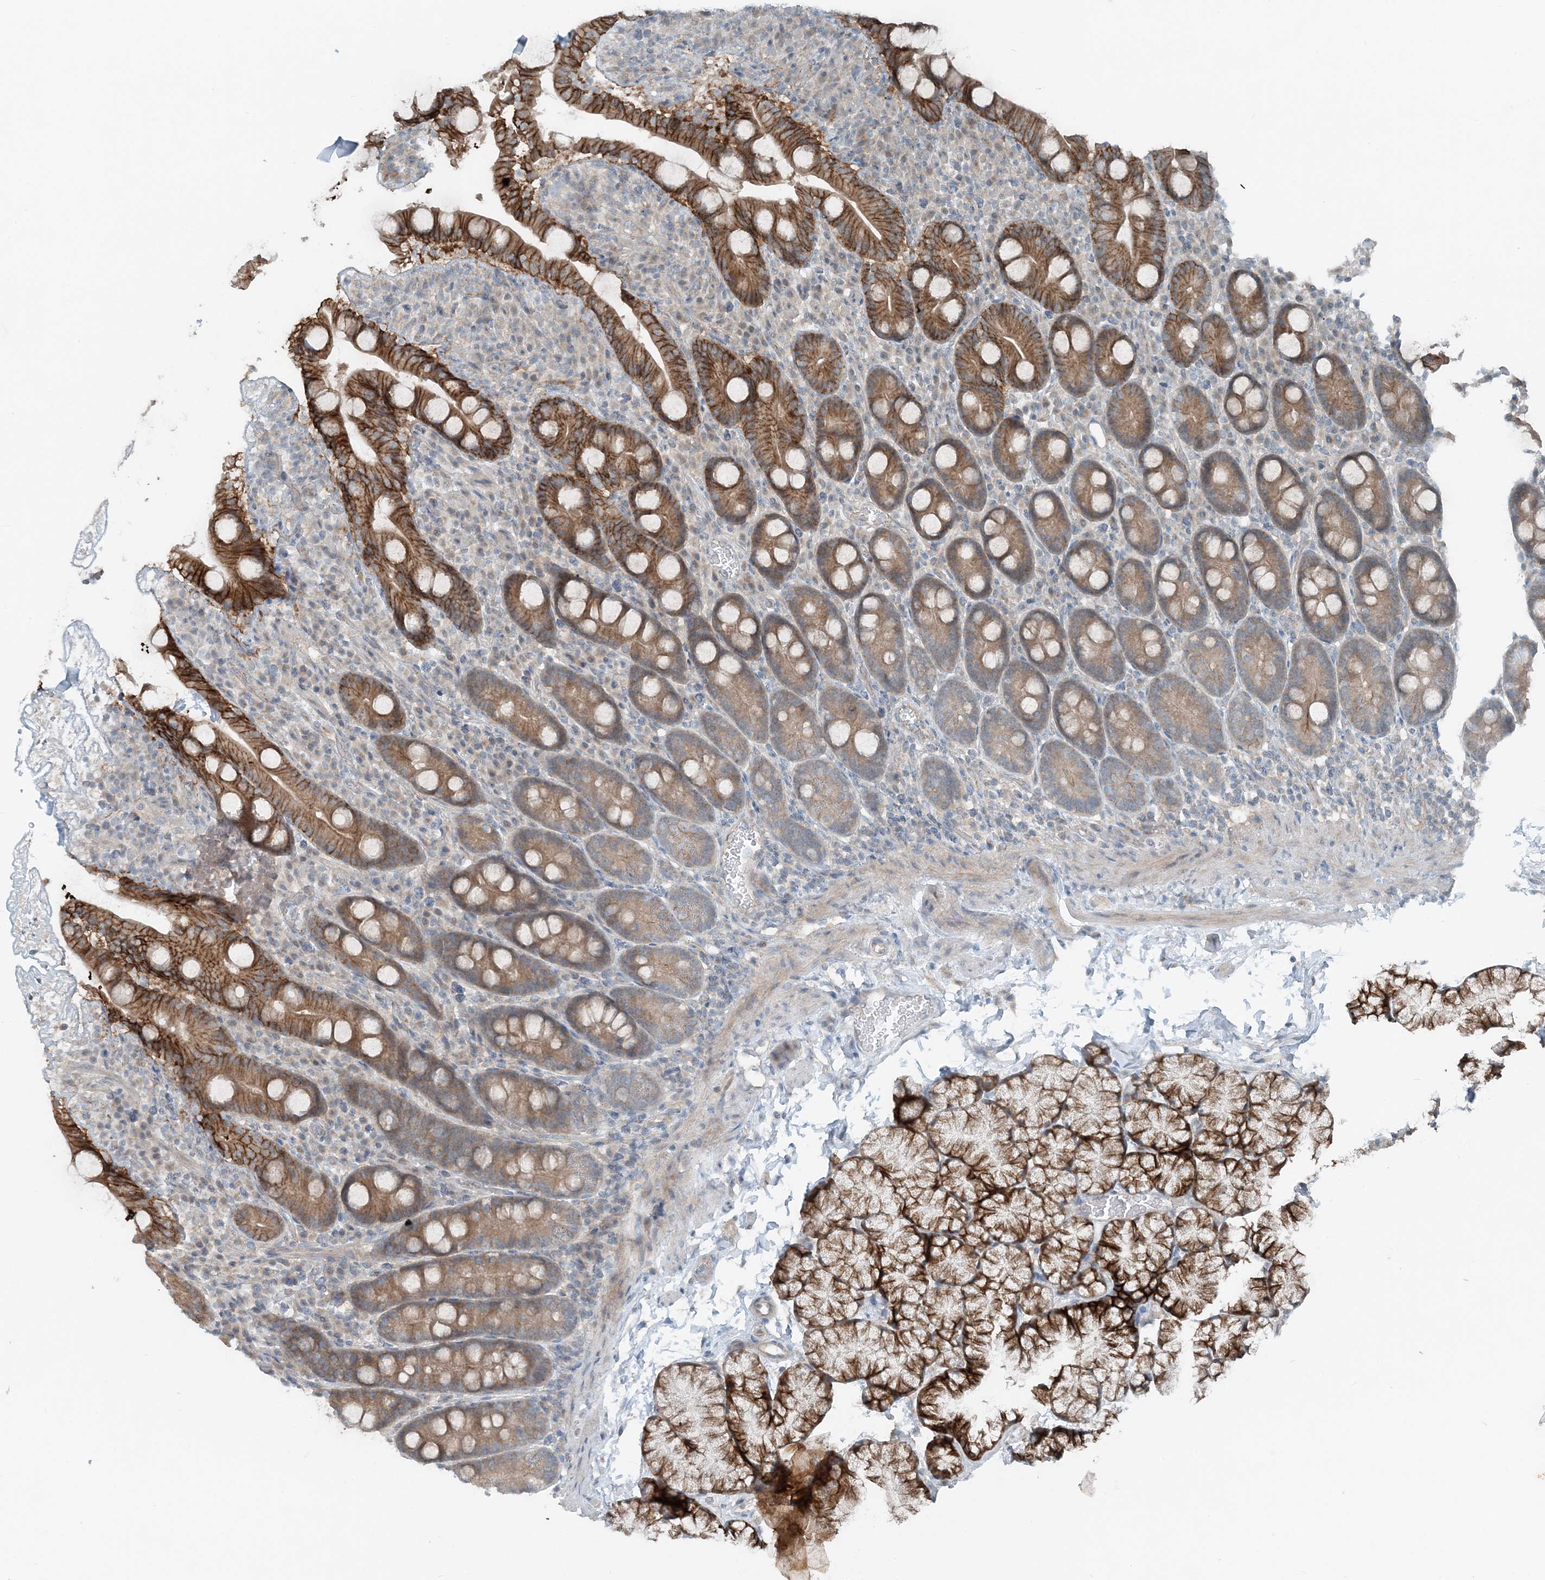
{"staining": {"intensity": "moderate", "quantity": "25%-75%", "location": "cytoplasmic/membranous"}, "tissue": "duodenum", "cell_type": "Glandular cells", "image_type": "normal", "snomed": [{"axis": "morphology", "description": "Normal tissue, NOS"}, {"axis": "topography", "description": "Duodenum"}], "caption": "Immunohistochemical staining of normal duodenum shows medium levels of moderate cytoplasmic/membranous expression in approximately 25%-75% of glandular cells.", "gene": "MITD1", "patient": {"sex": "male", "age": 35}}